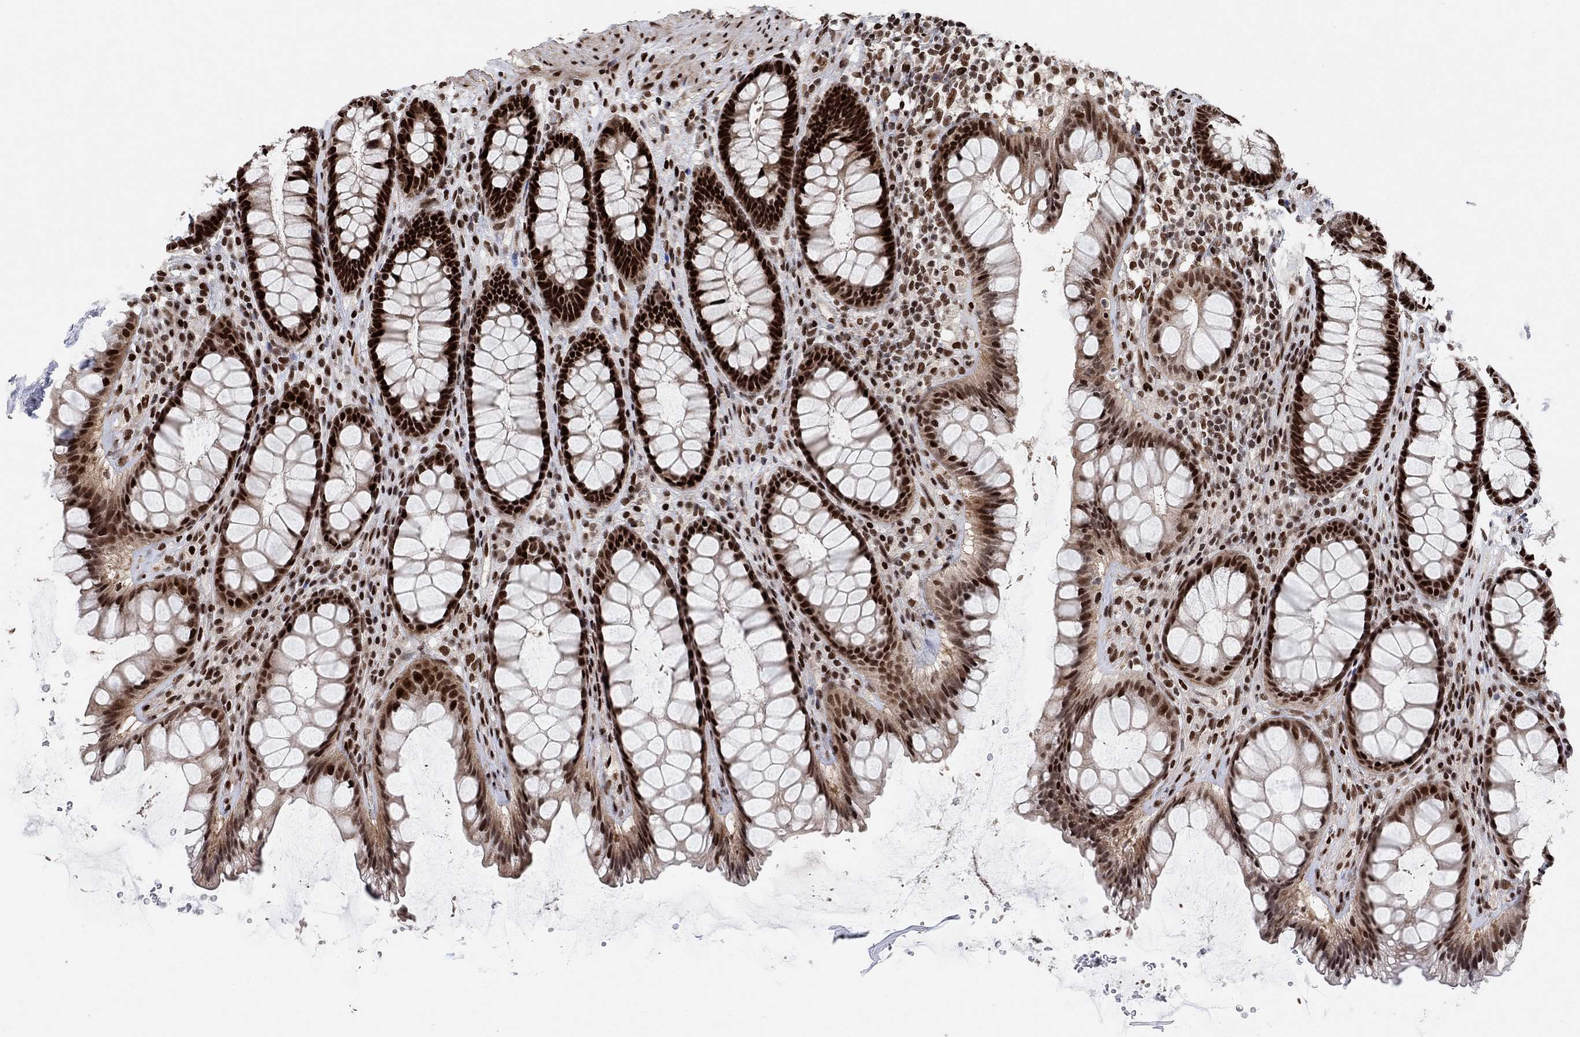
{"staining": {"intensity": "strong", "quantity": ">75%", "location": "nuclear"}, "tissue": "rectum", "cell_type": "Glandular cells", "image_type": "normal", "snomed": [{"axis": "morphology", "description": "Normal tissue, NOS"}, {"axis": "topography", "description": "Rectum"}], "caption": "Immunohistochemical staining of unremarkable rectum exhibits >75% levels of strong nuclear protein expression in about >75% of glandular cells.", "gene": "E4F1", "patient": {"sex": "male", "age": 72}}